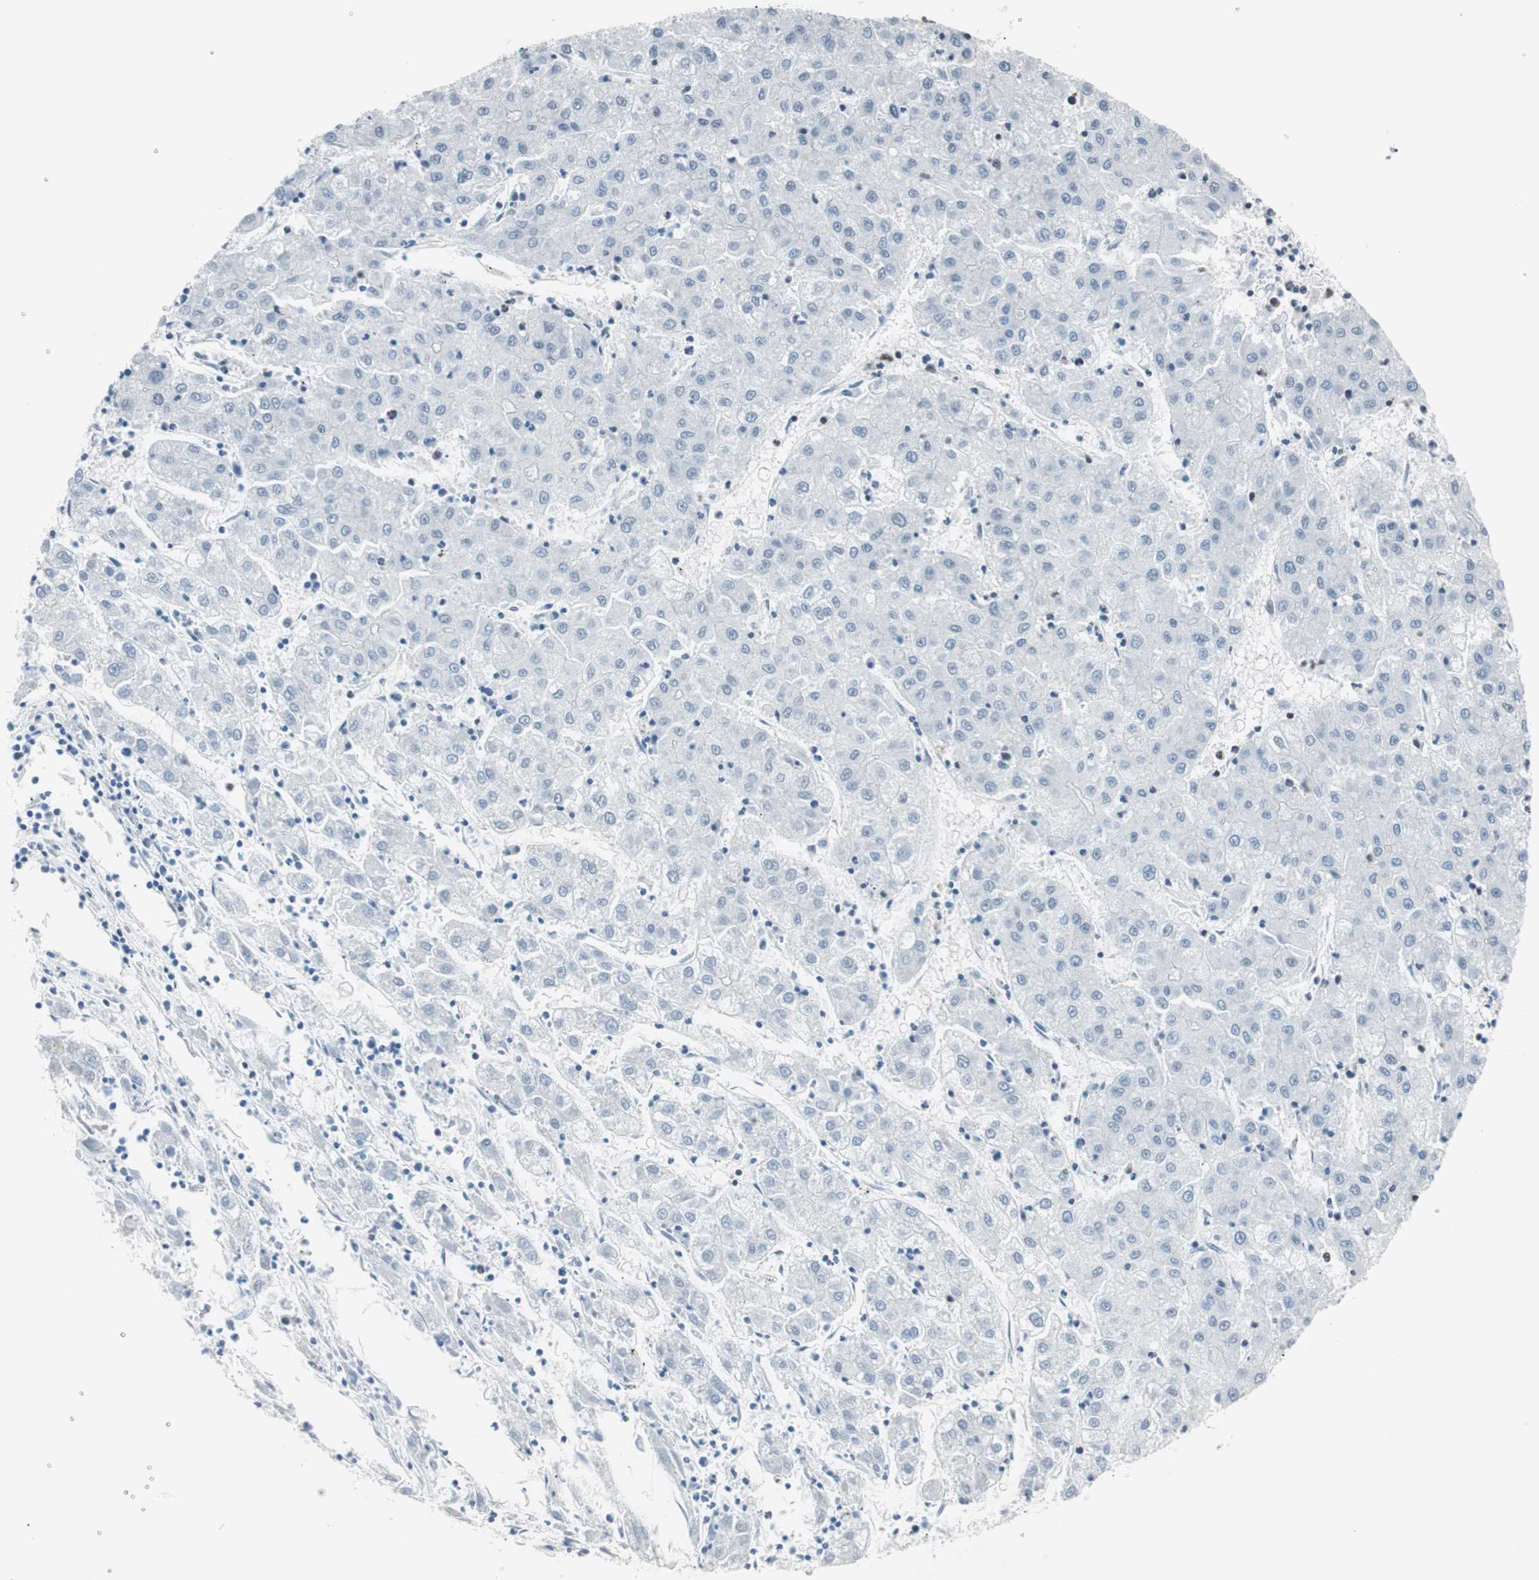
{"staining": {"intensity": "negative", "quantity": "none", "location": "none"}, "tissue": "liver cancer", "cell_type": "Tumor cells", "image_type": "cancer", "snomed": [{"axis": "morphology", "description": "Carcinoma, Hepatocellular, NOS"}, {"axis": "topography", "description": "Liver"}], "caption": "Tumor cells are negative for brown protein staining in liver cancer.", "gene": "ARID1A", "patient": {"sex": "male", "age": 72}}